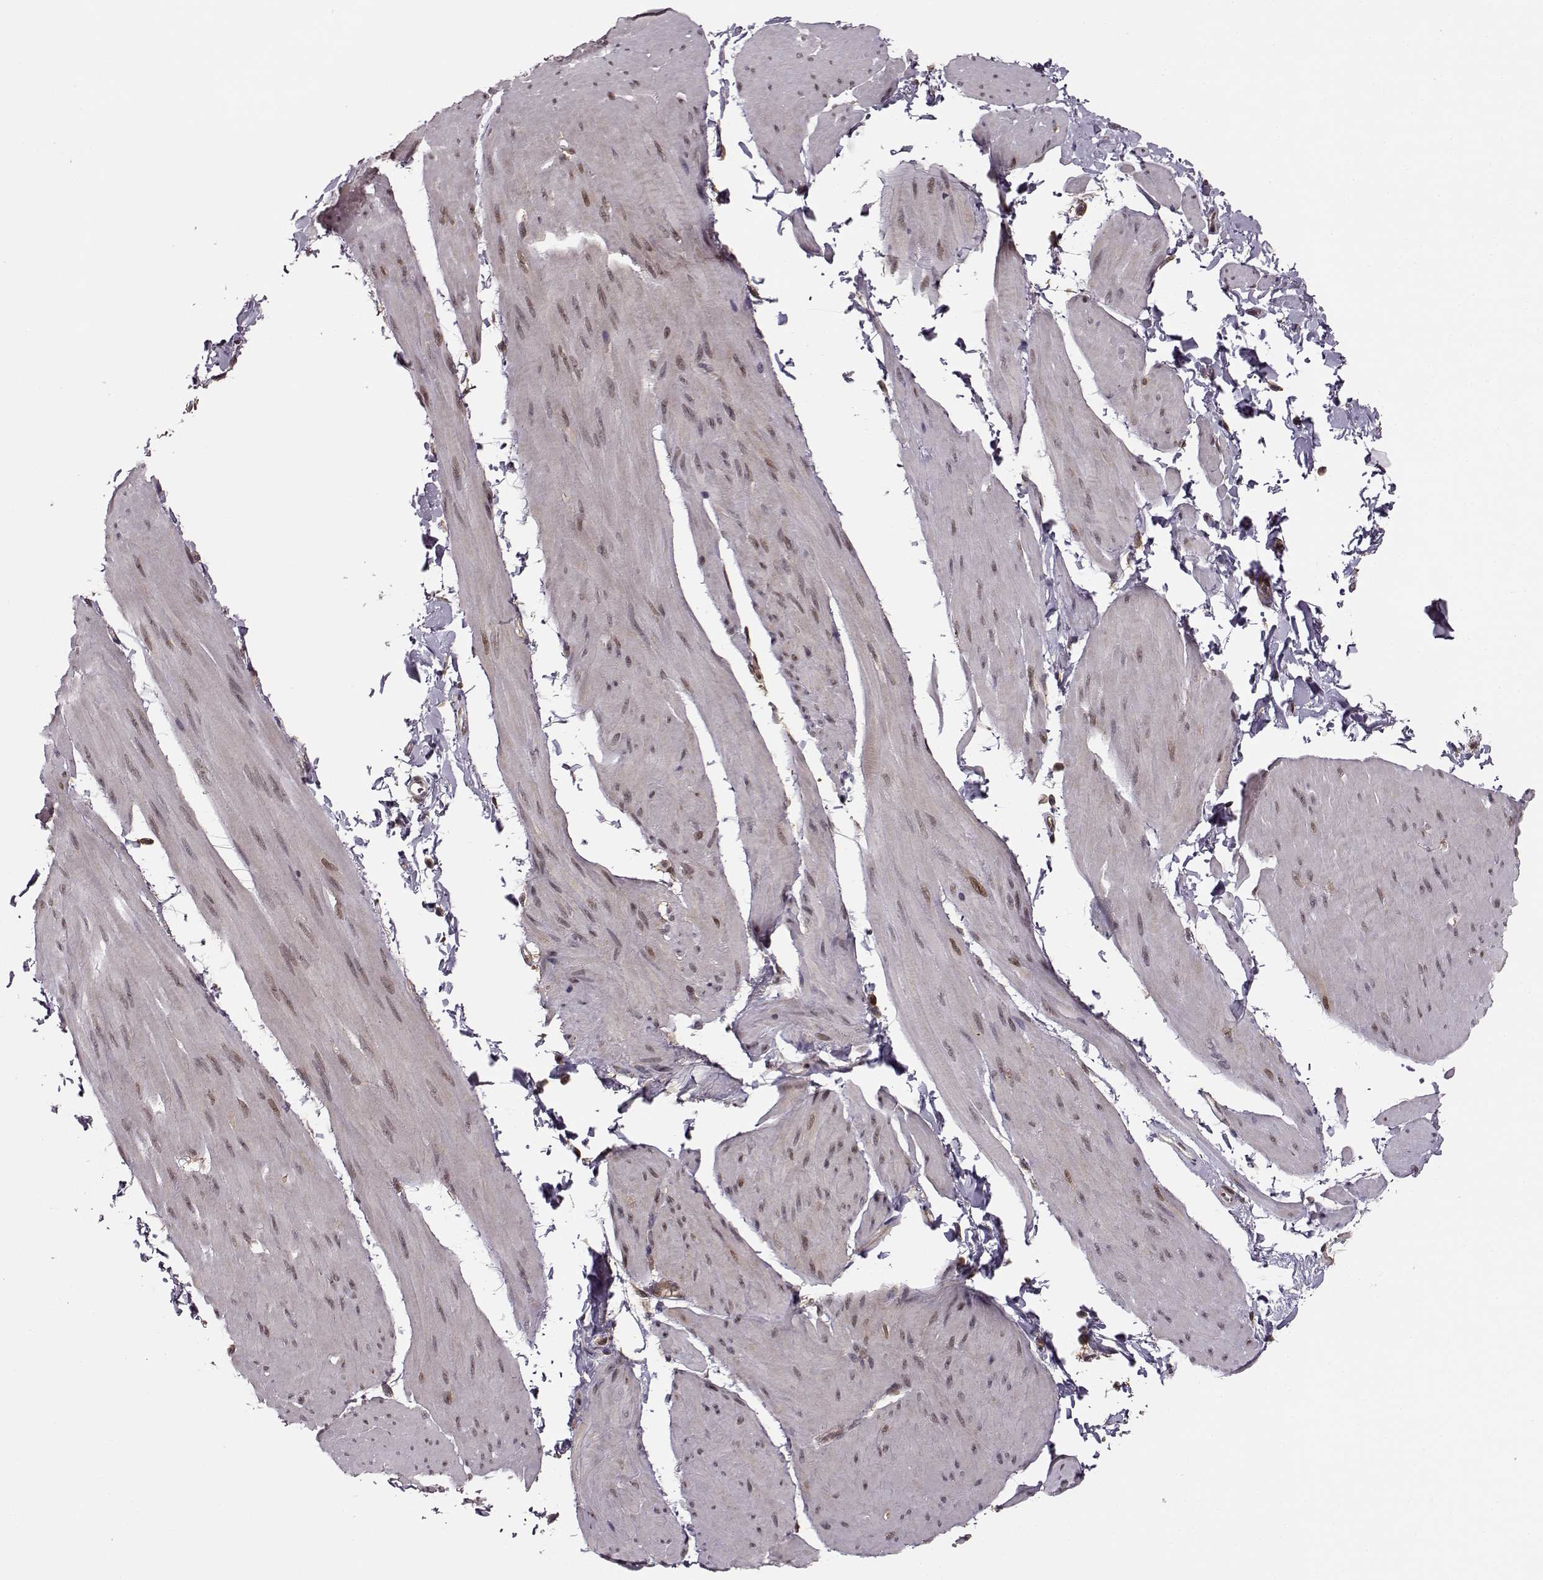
{"staining": {"intensity": "moderate", "quantity": "<25%", "location": "nuclear"}, "tissue": "smooth muscle", "cell_type": "Smooth muscle cells", "image_type": "normal", "snomed": [{"axis": "morphology", "description": "Normal tissue, NOS"}, {"axis": "topography", "description": "Adipose tissue"}, {"axis": "topography", "description": "Smooth muscle"}, {"axis": "topography", "description": "Peripheral nerve tissue"}], "caption": "Immunohistochemistry (IHC) of benign human smooth muscle exhibits low levels of moderate nuclear expression in about <25% of smooth muscle cells.", "gene": "MFSD1", "patient": {"sex": "male", "age": 83}}